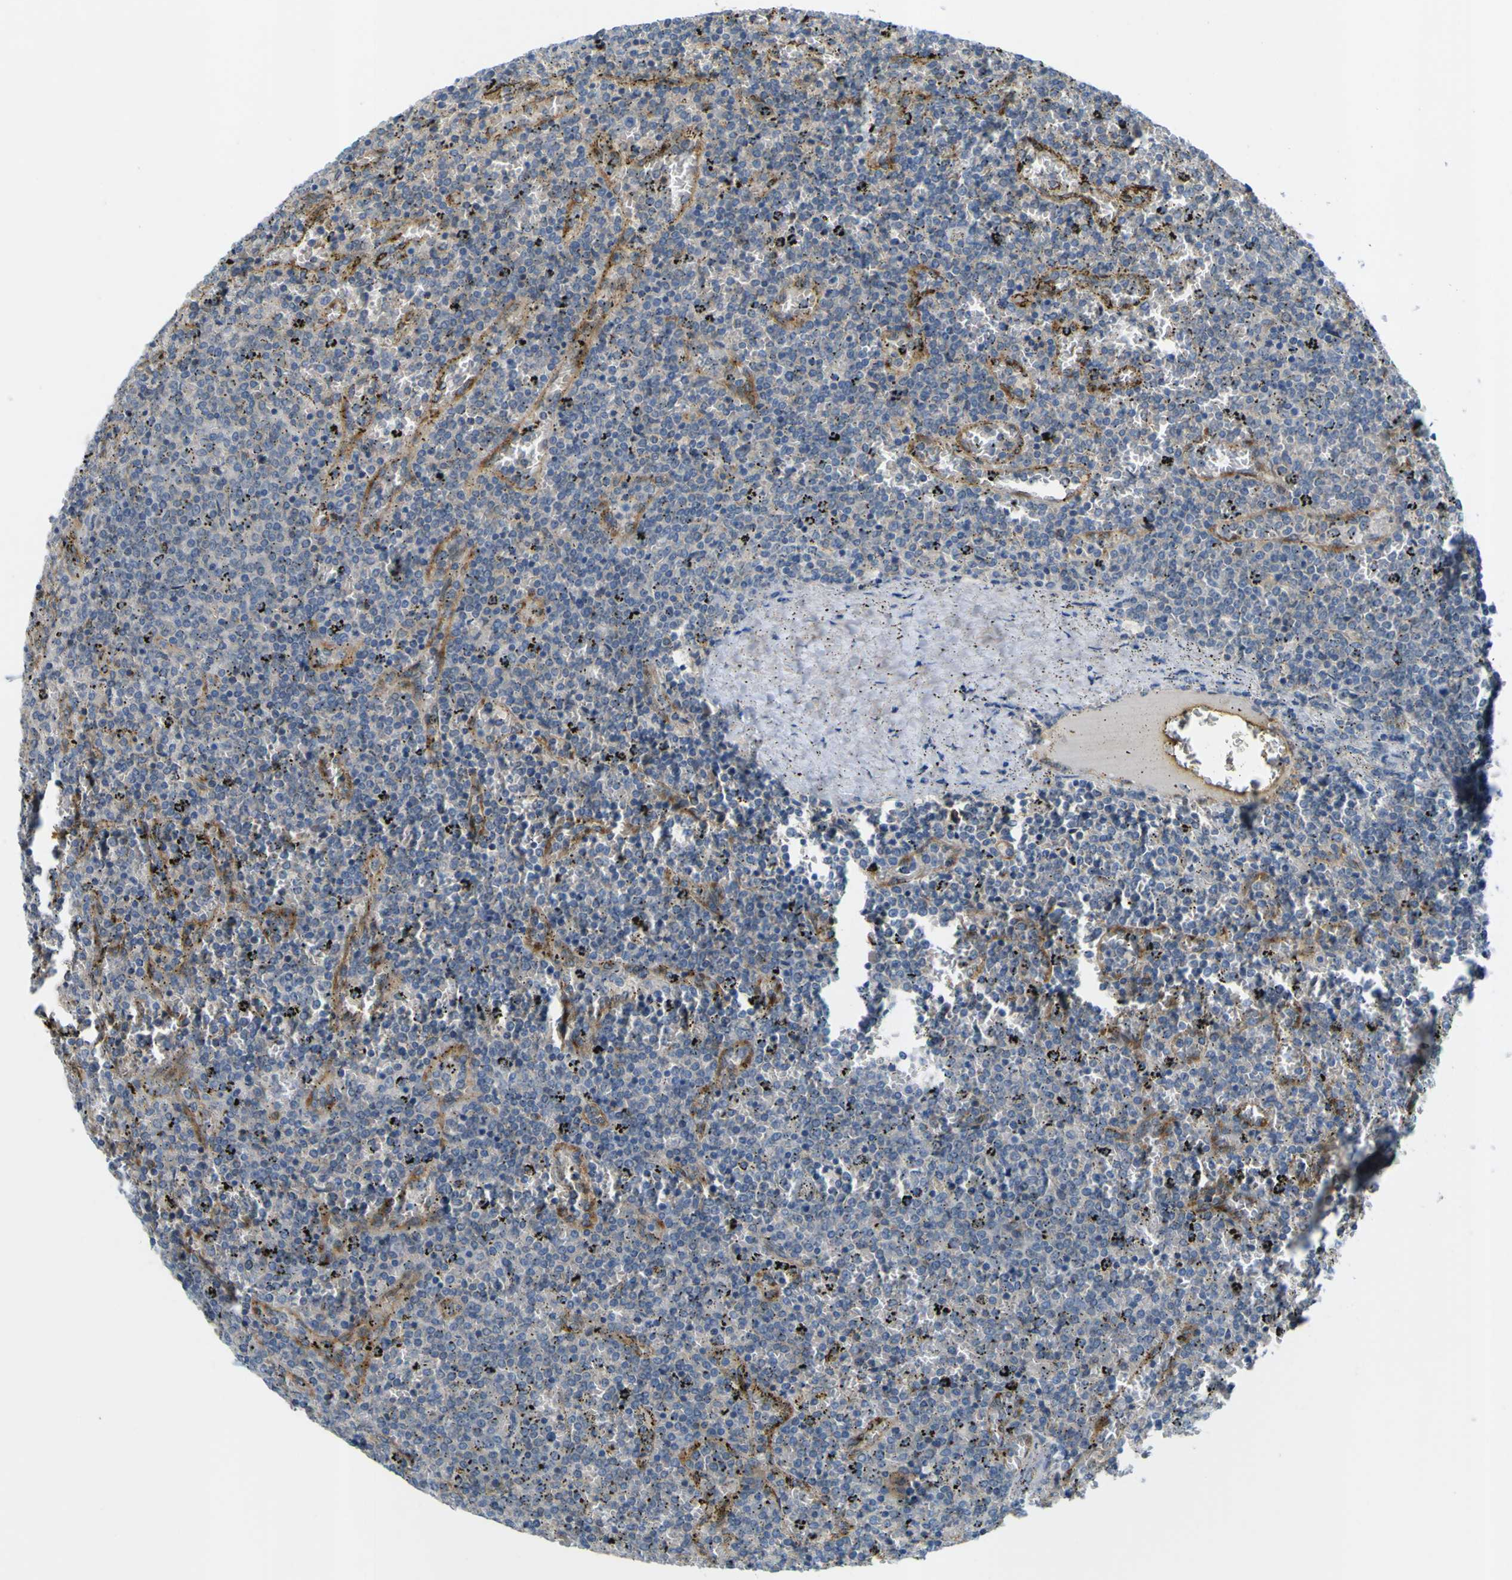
{"staining": {"intensity": "negative", "quantity": "none", "location": "none"}, "tissue": "lymphoma", "cell_type": "Tumor cells", "image_type": "cancer", "snomed": [{"axis": "morphology", "description": "Malignant lymphoma, non-Hodgkin's type, Low grade"}, {"axis": "topography", "description": "Spleen"}], "caption": "Immunohistochemistry (IHC) histopathology image of lymphoma stained for a protein (brown), which demonstrates no positivity in tumor cells. Nuclei are stained in blue.", "gene": "IGF2R", "patient": {"sex": "female", "age": 77}}